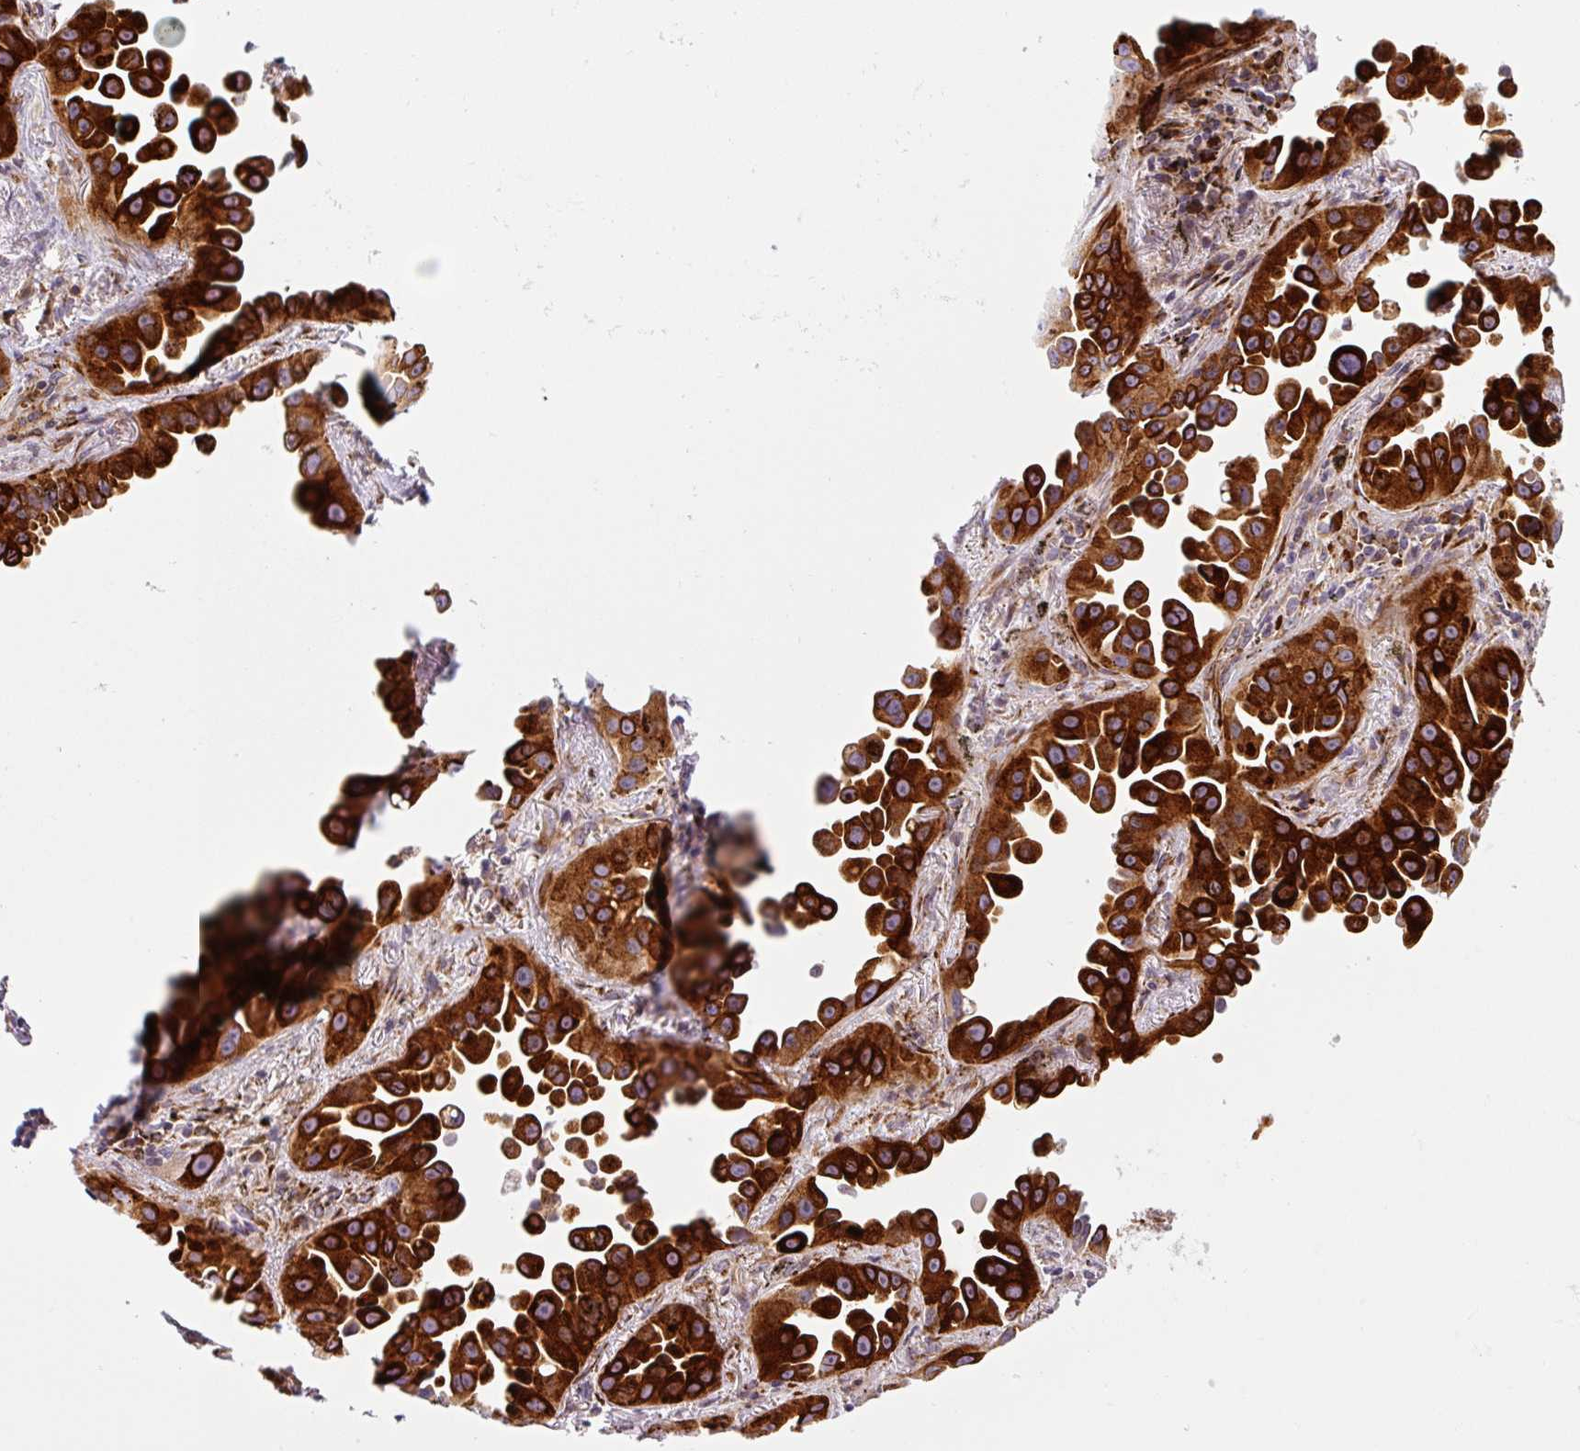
{"staining": {"intensity": "strong", "quantity": ">75%", "location": "cytoplasmic/membranous"}, "tissue": "lung cancer", "cell_type": "Tumor cells", "image_type": "cancer", "snomed": [{"axis": "morphology", "description": "Adenocarcinoma, NOS"}, {"axis": "topography", "description": "Lung"}], "caption": "A brown stain highlights strong cytoplasmic/membranous staining of a protein in lung cancer tumor cells.", "gene": "DISP3", "patient": {"sex": "male", "age": 68}}